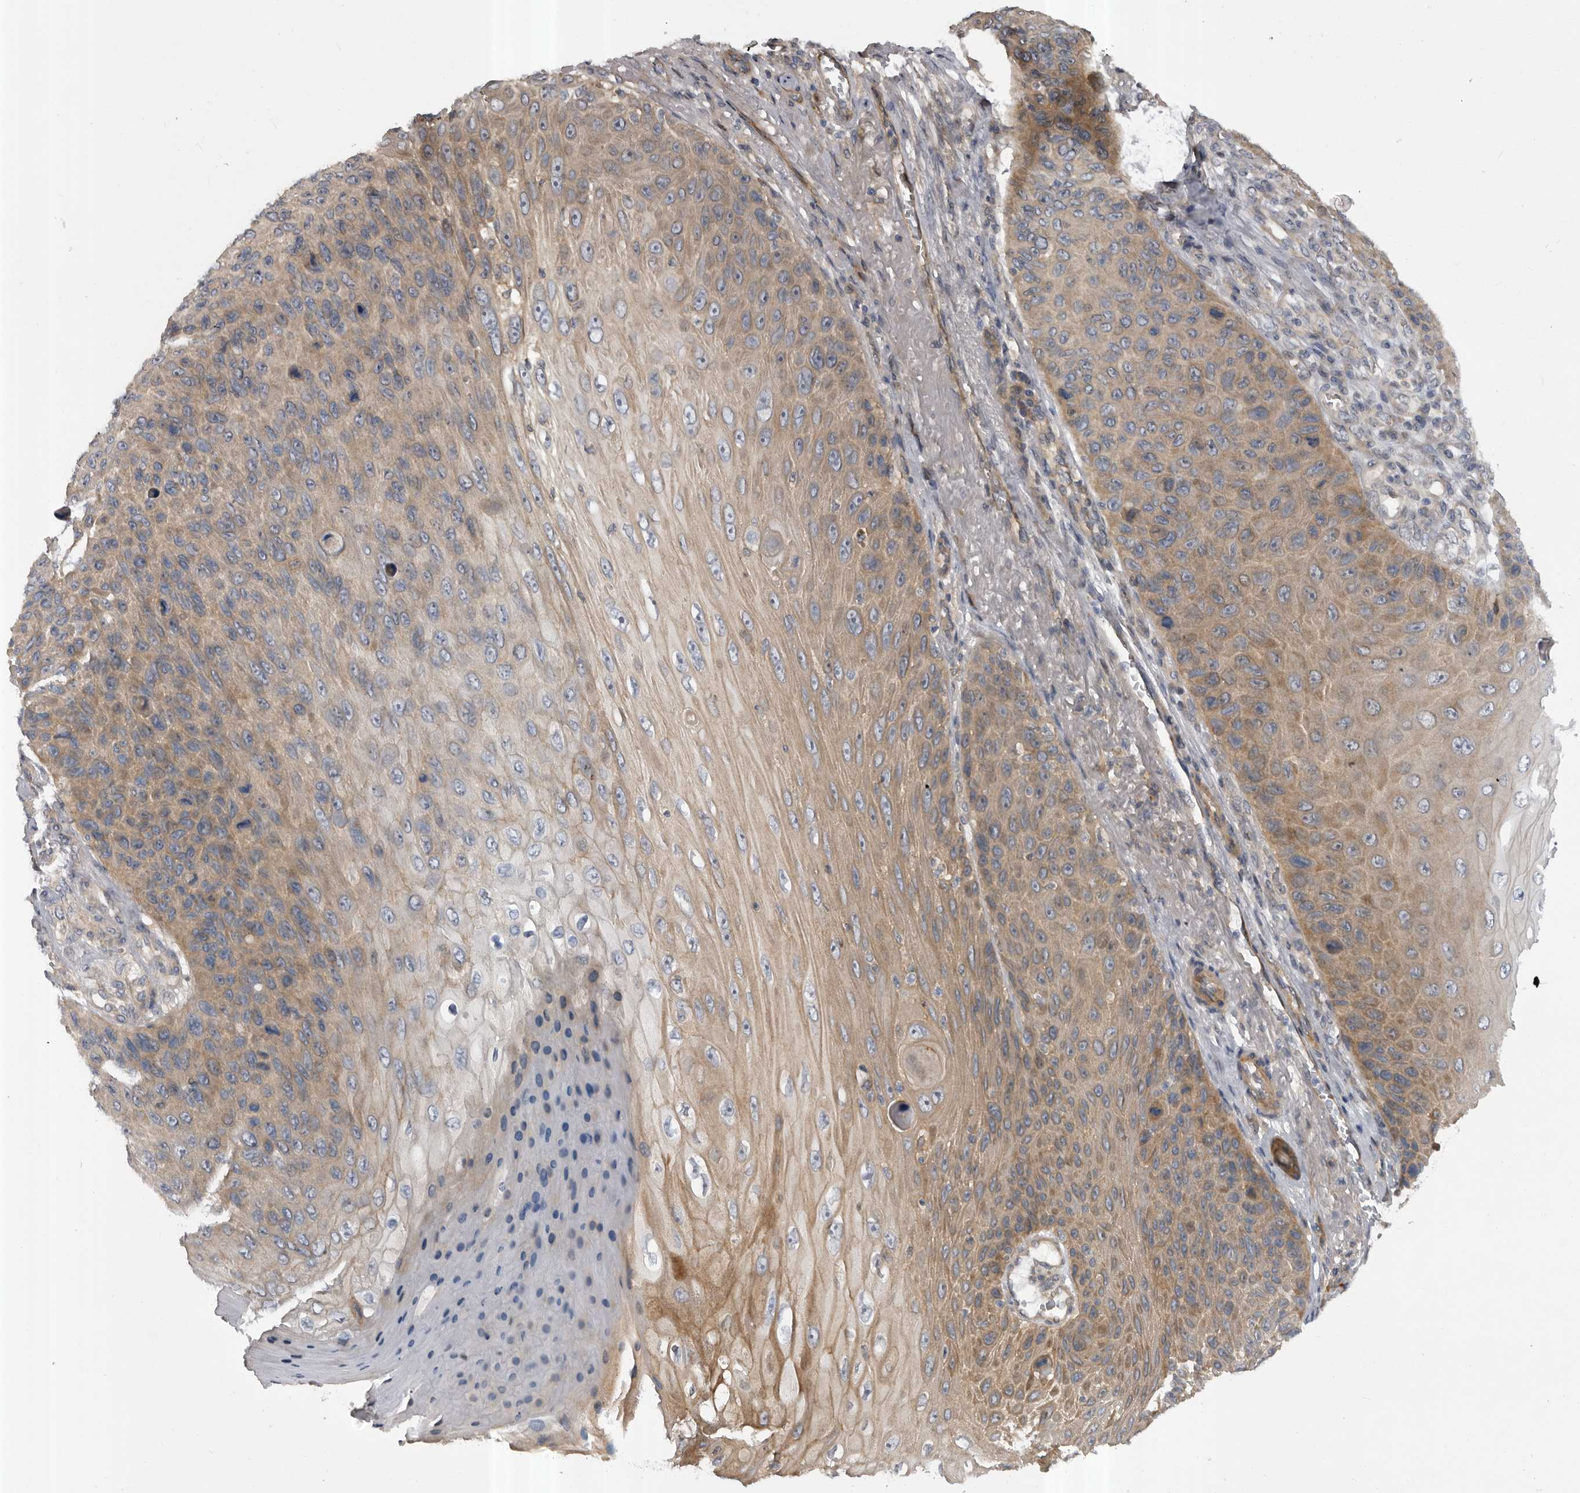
{"staining": {"intensity": "weak", "quantity": ">75%", "location": "cytoplasmic/membranous"}, "tissue": "skin cancer", "cell_type": "Tumor cells", "image_type": "cancer", "snomed": [{"axis": "morphology", "description": "Squamous cell carcinoma, NOS"}, {"axis": "topography", "description": "Skin"}], "caption": "The micrograph displays a brown stain indicating the presence of a protein in the cytoplasmic/membranous of tumor cells in skin cancer (squamous cell carcinoma).", "gene": "RAB3GAP2", "patient": {"sex": "female", "age": 88}}